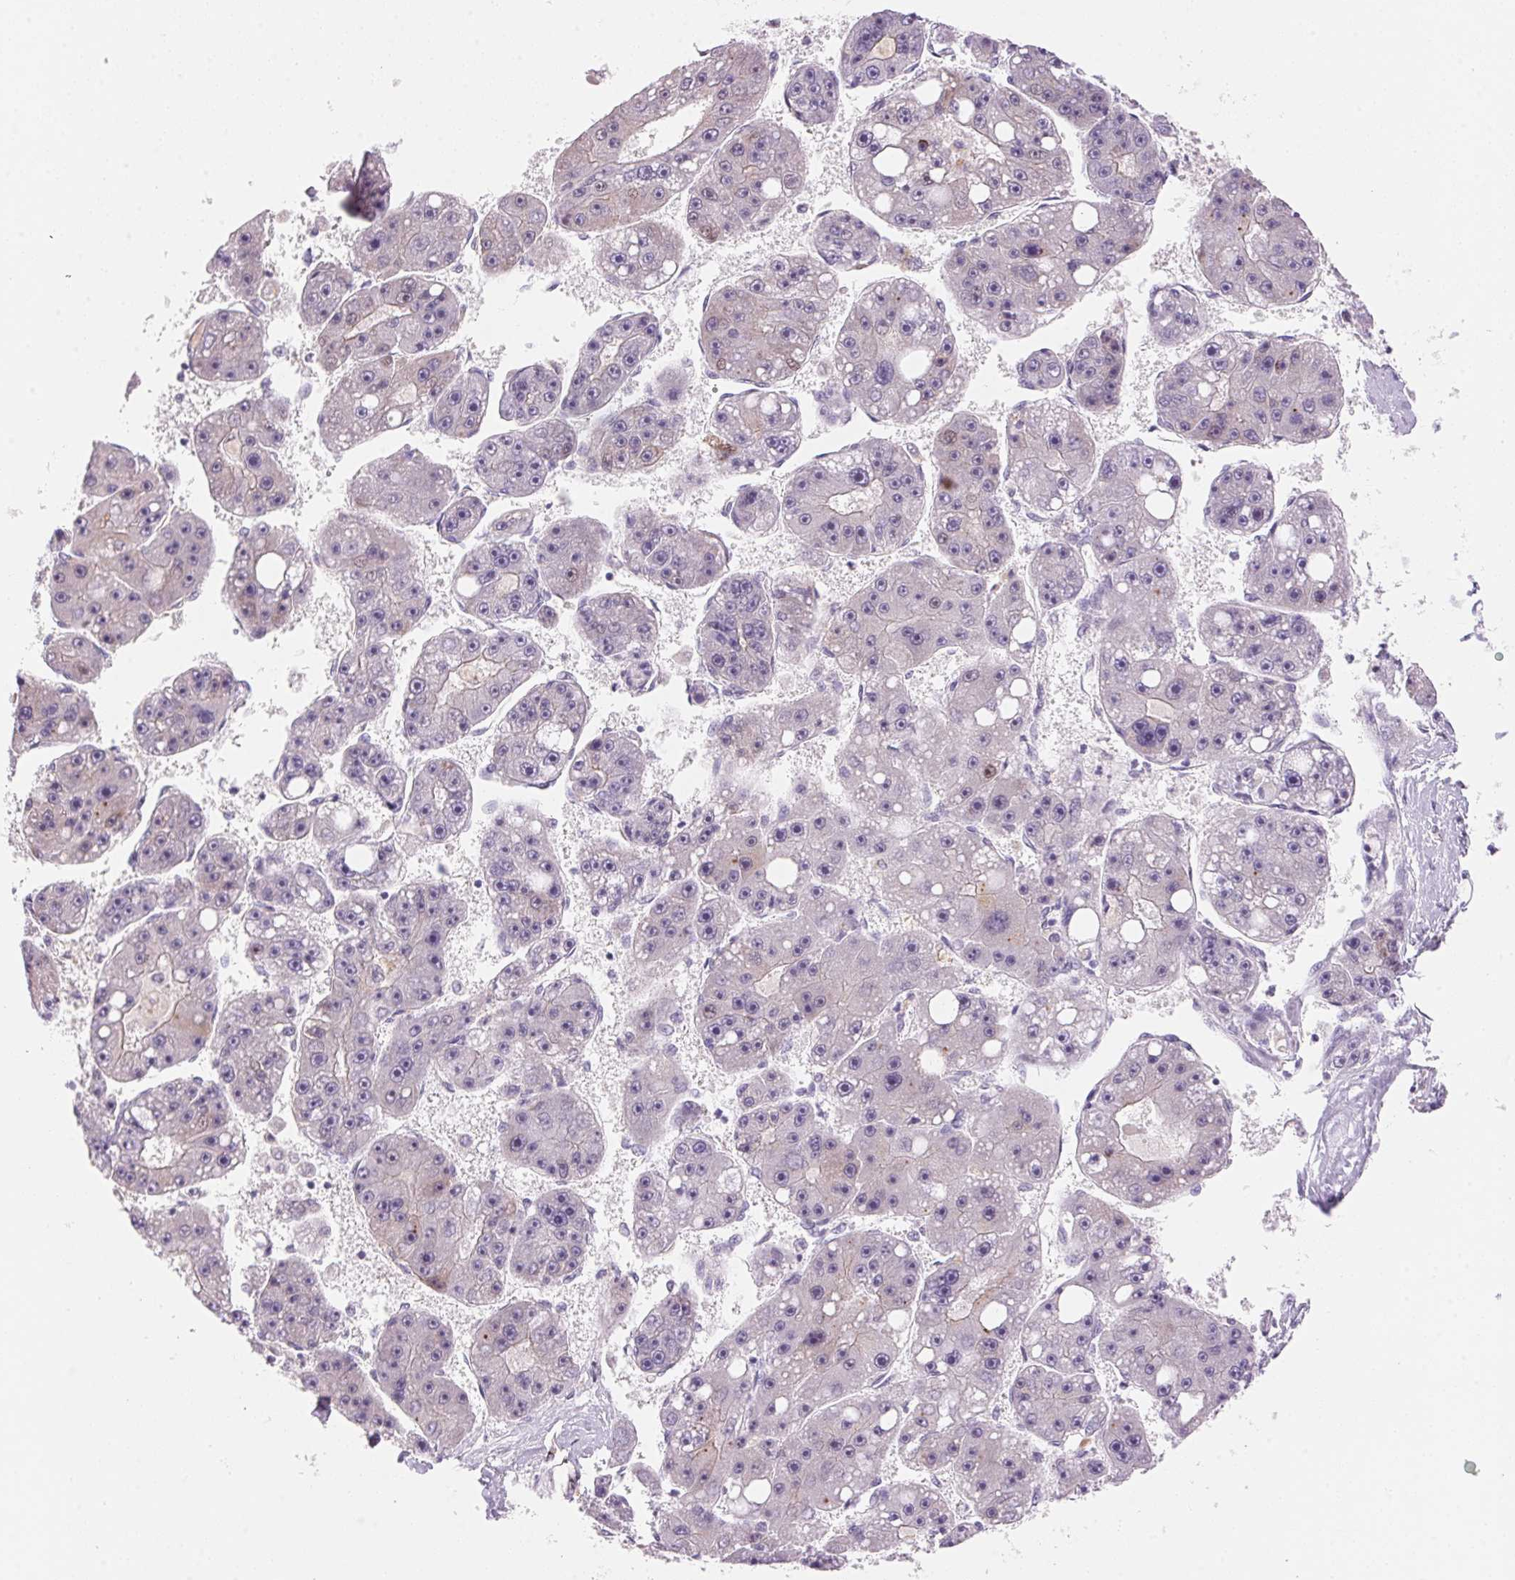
{"staining": {"intensity": "negative", "quantity": "none", "location": "none"}, "tissue": "liver cancer", "cell_type": "Tumor cells", "image_type": "cancer", "snomed": [{"axis": "morphology", "description": "Carcinoma, Hepatocellular, NOS"}, {"axis": "topography", "description": "Liver"}], "caption": "Image shows no significant protein expression in tumor cells of hepatocellular carcinoma (liver). Brightfield microscopy of immunohistochemistry stained with DAB (3,3'-diaminobenzidine) (brown) and hematoxylin (blue), captured at high magnification.", "gene": "TEKT1", "patient": {"sex": "female", "age": 61}}